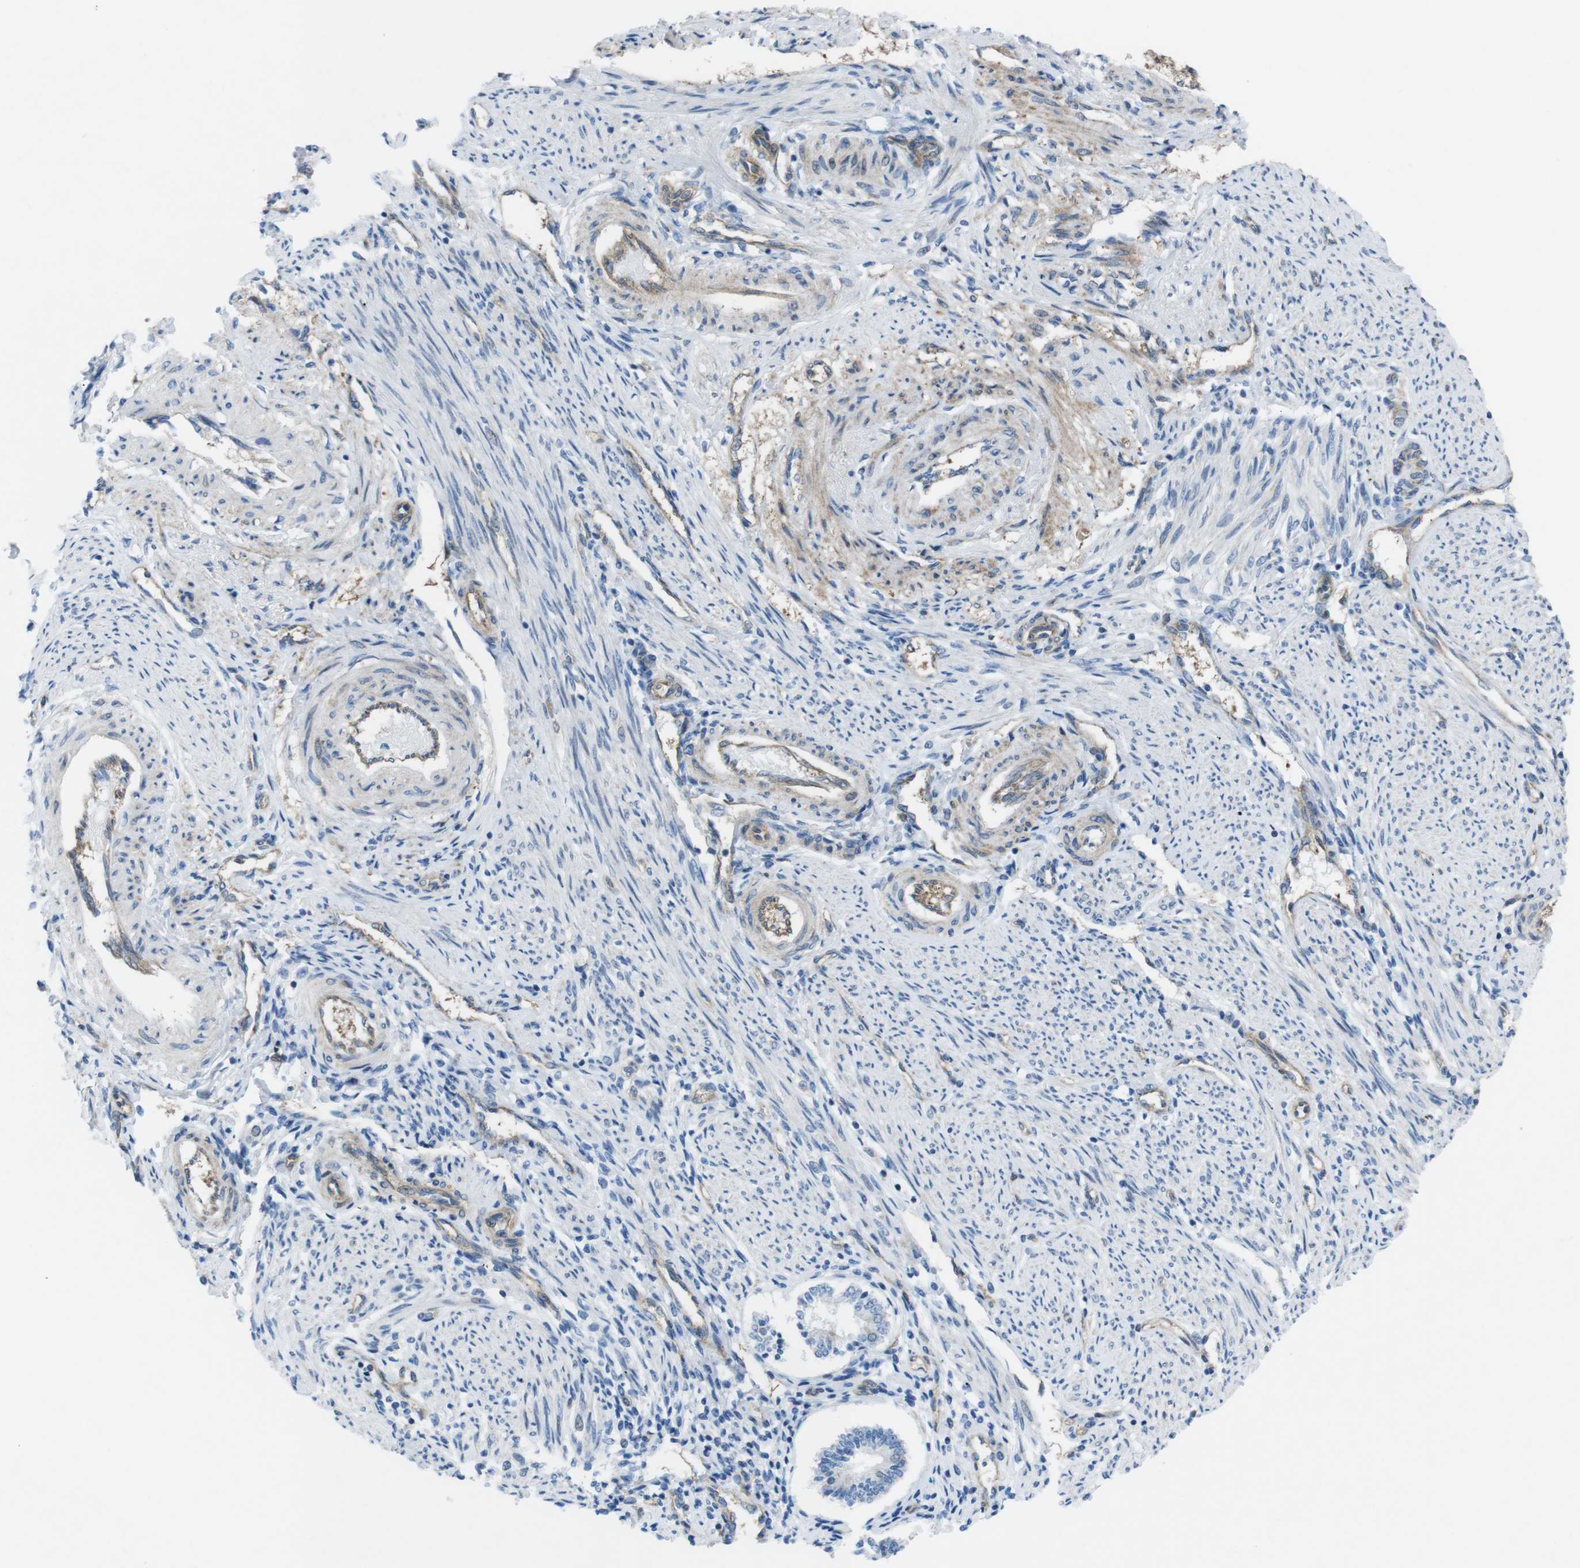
{"staining": {"intensity": "negative", "quantity": "none", "location": "none"}, "tissue": "endometrium", "cell_type": "Cells in endometrial stroma", "image_type": "normal", "snomed": [{"axis": "morphology", "description": "Normal tissue, NOS"}, {"axis": "topography", "description": "Endometrium"}], "caption": "IHC histopathology image of benign human endometrium stained for a protein (brown), which reveals no positivity in cells in endometrial stroma.", "gene": "DIAPH2", "patient": {"sex": "female", "age": 42}}